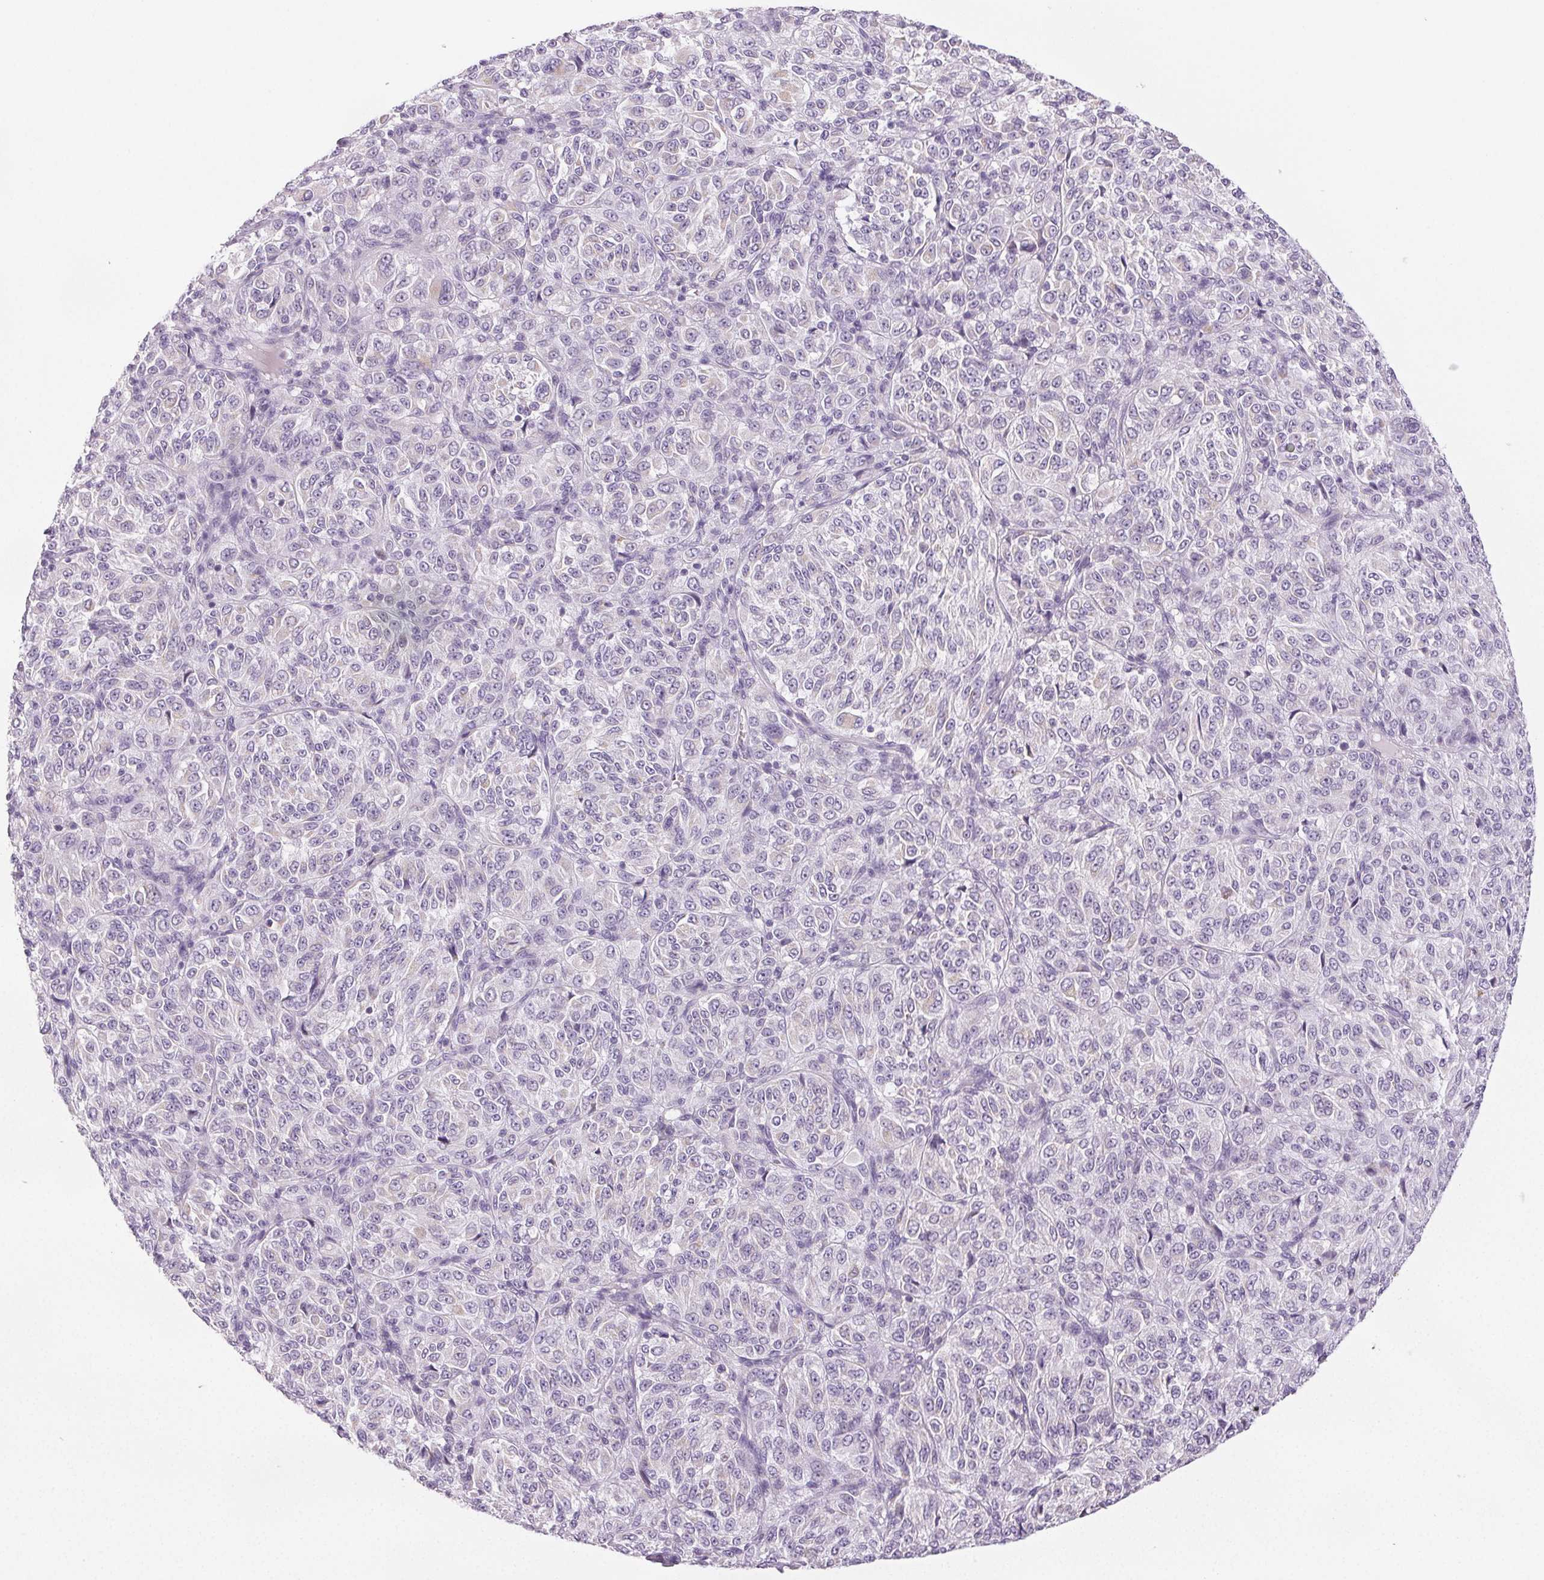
{"staining": {"intensity": "negative", "quantity": "none", "location": "none"}, "tissue": "melanoma", "cell_type": "Tumor cells", "image_type": "cancer", "snomed": [{"axis": "morphology", "description": "Malignant melanoma, Metastatic site"}, {"axis": "topography", "description": "Brain"}], "caption": "IHC image of human malignant melanoma (metastatic site) stained for a protein (brown), which displays no expression in tumor cells. (Brightfield microscopy of DAB (3,3'-diaminobenzidine) immunohistochemistry at high magnification).", "gene": "COL7A1", "patient": {"sex": "female", "age": 56}}